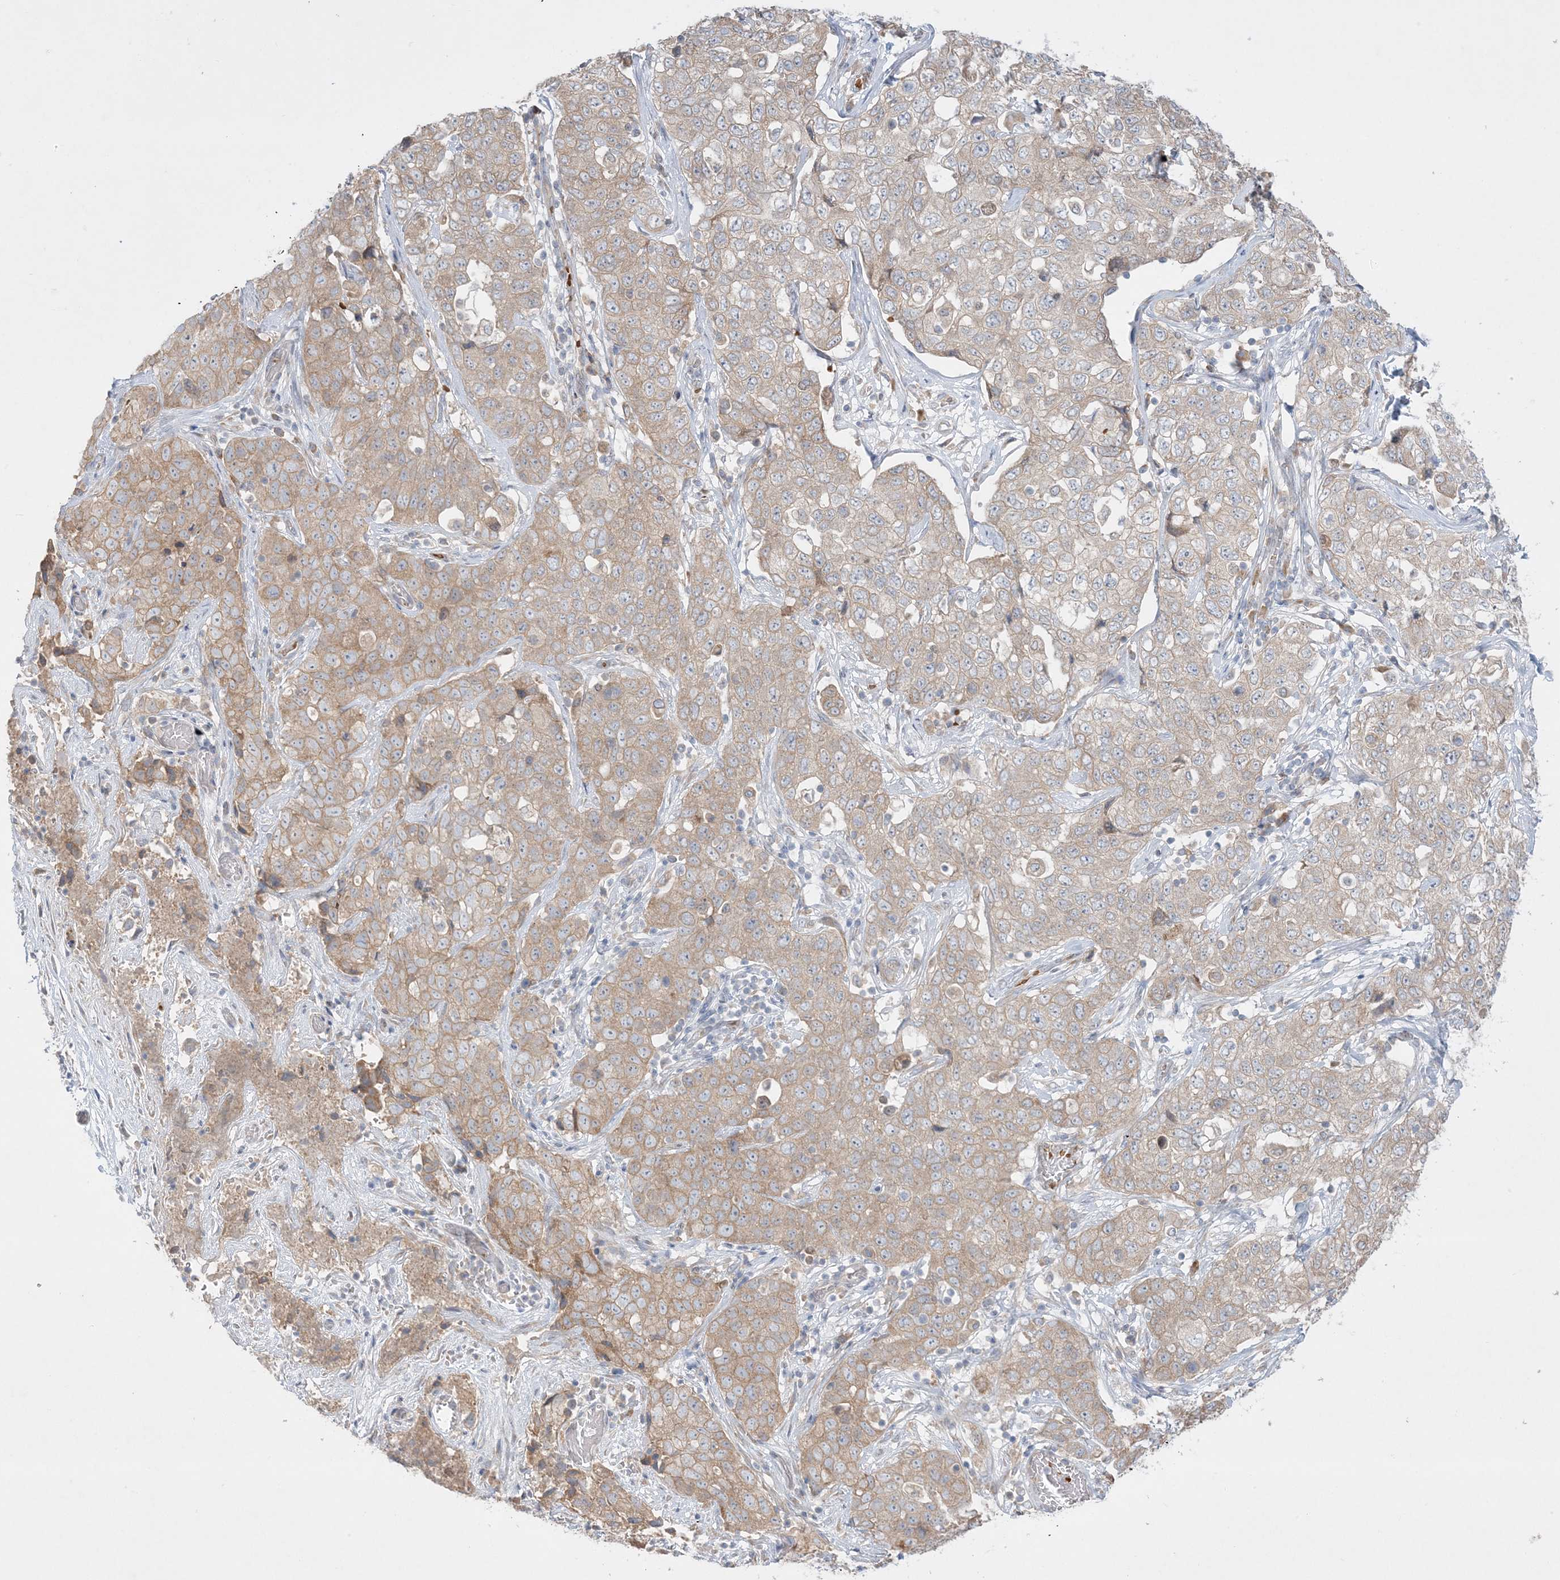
{"staining": {"intensity": "moderate", "quantity": "25%-75%", "location": "cytoplasmic/membranous"}, "tissue": "stomach cancer", "cell_type": "Tumor cells", "image_type": "cancer", "snomed": [{"axis": "morphology", "description": "Normal tissue, NOS"}, {"axis": "morphology", "description": "Adenocarcinoma, NOS"}, {"axis": "topography", "description": "Lymph node"}, {"axis": "topography", "description": "Stomach"}], "caption": "Protein analysis of stomach cancer (adenocarcinoma) tissue displays moderate cytoplasmic/membranous positivity in approximately 25%-75% of tumor cells. The staining was performed using DAB to visualize the protein expression in brown, while the nuclei were stained in blue with hematoxylin (Magnification: 20x).", "gene": "MMGT1", "patient": {"sex": "male", "age": 48}}